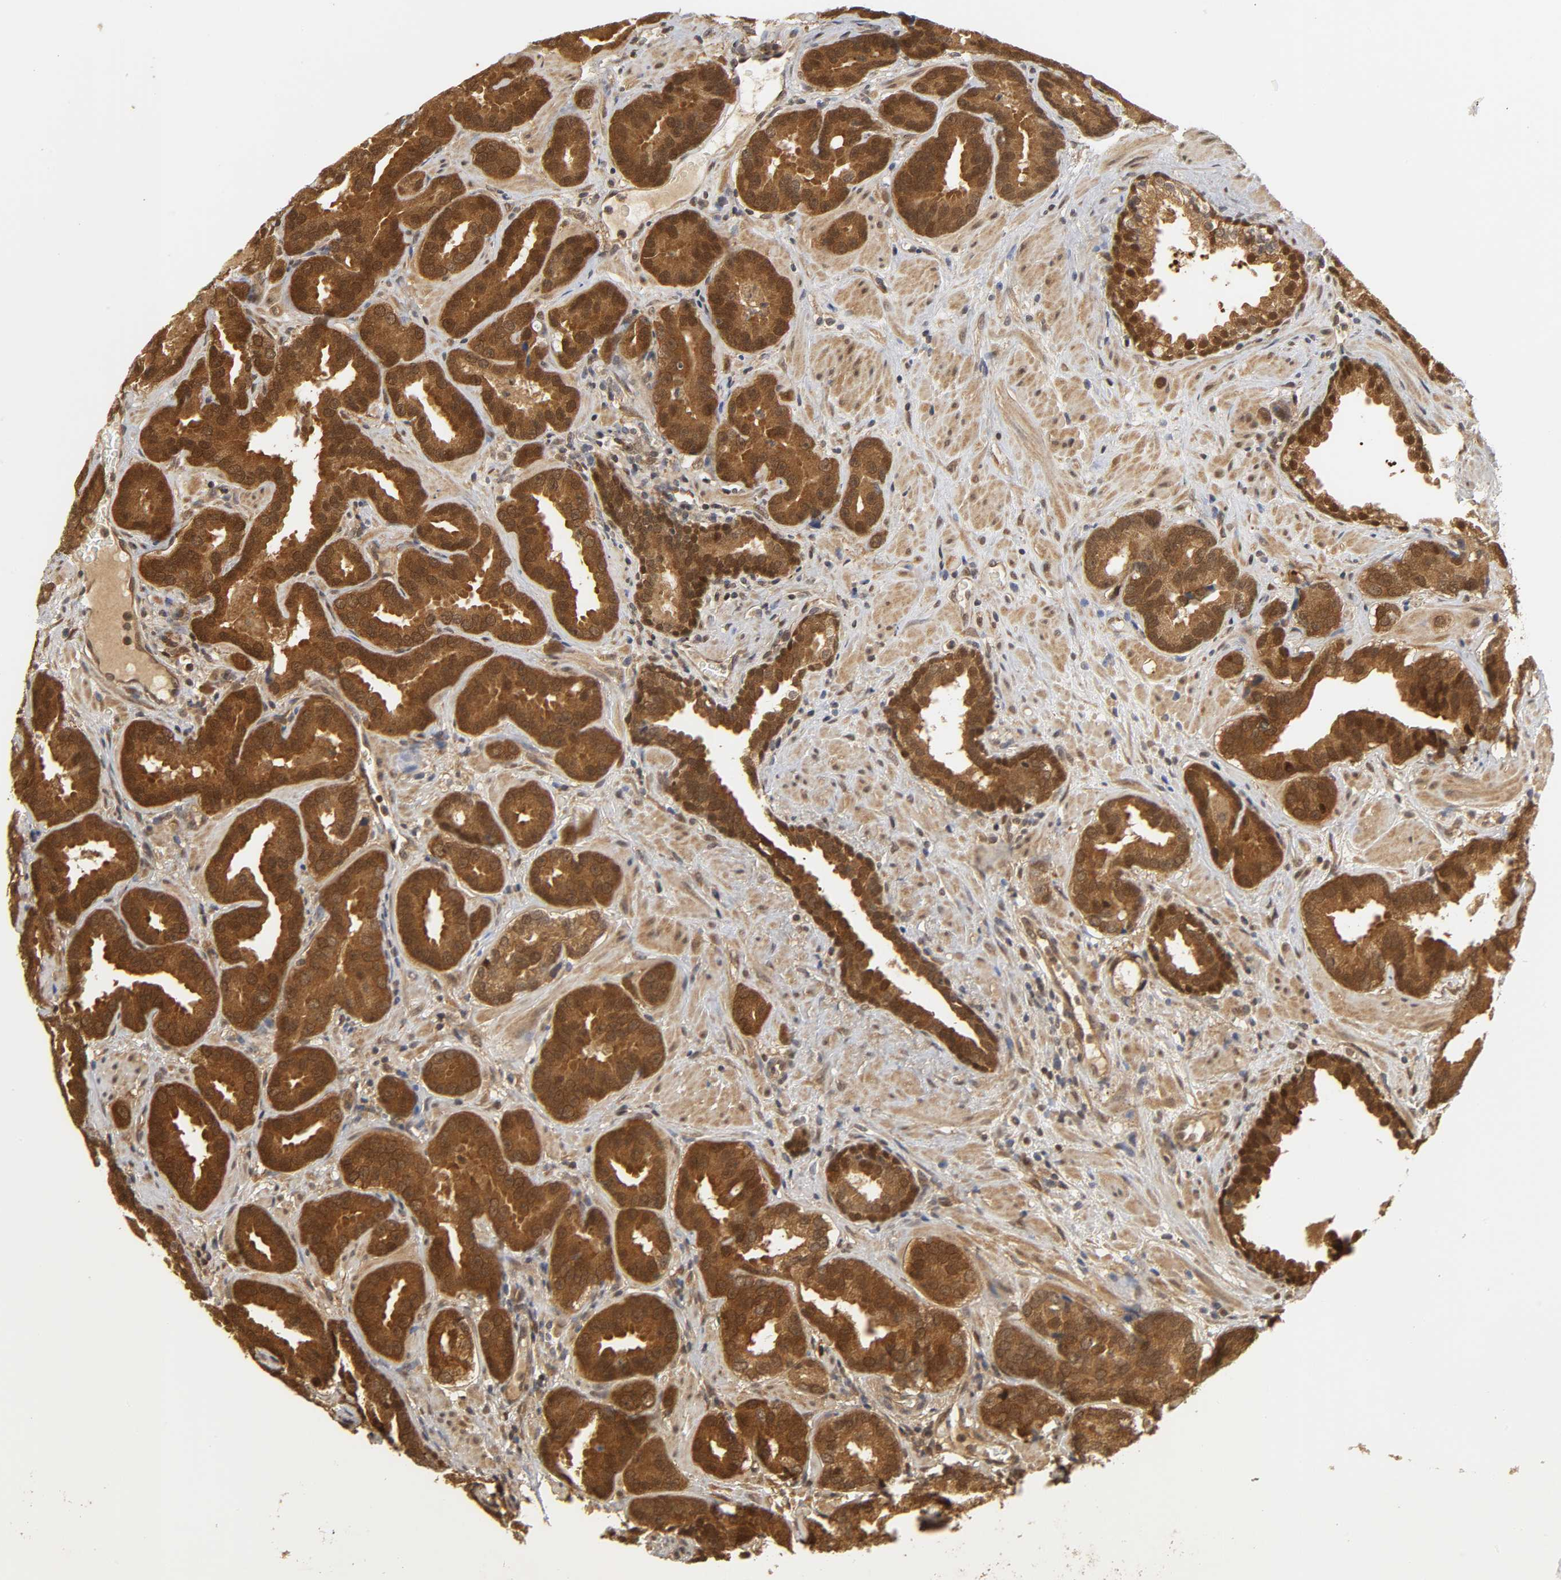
{"staining": {"intensity": "strong", "quantity": ">75%", "location": "cytoplasmic/membranous,nuclear"}, "tissue": "prostate cancer", "cell_type": "Tumor cells", "image_type": "cancer", "snomed": [{"axis": "morphology", "description": "Adenocarcinoma, Low grade"}, {"axis": "topography", "description": "Prostate"}], "caption": "This photomicrograph shows IHC staining of low-grade adenocarcinoma (prostate), with high strong cytoplasmic/membranous and nuclear expression in about >75% of tumor cells.", "gene": "PARK7", "patient": {"sex": "male", "age": 59}}